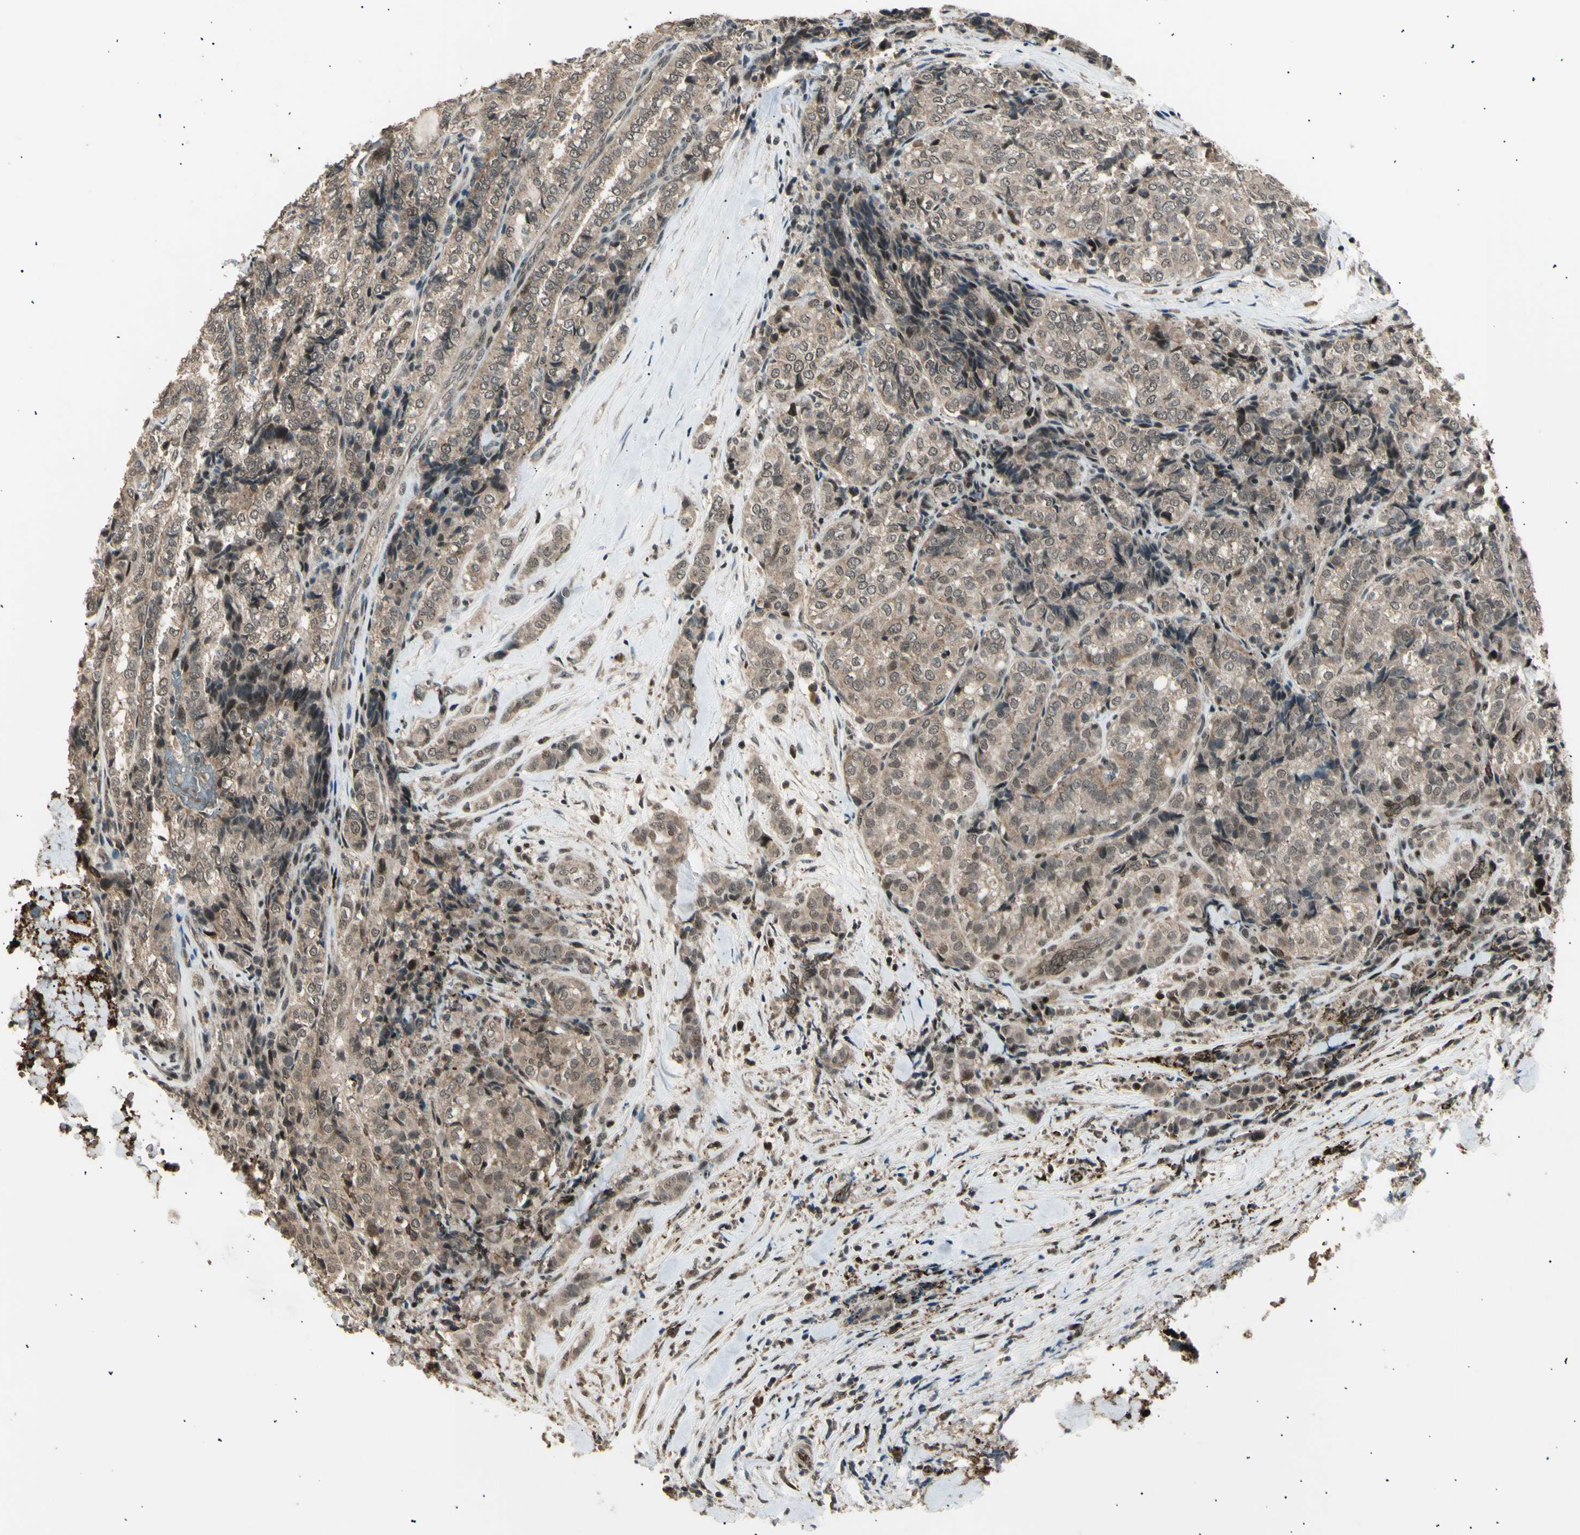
{"staining": {"intensity": "weak", "quantity": ">75%", "location": "cytoplasmic/membranous,nuclear"}, "tissue": "thyroid cancer", "cell_type": "Tumor cells", "image_type": "cancer", "snomed": [{"axis": "morphology", "description": "Normal tissue, NOS"}, {"axis": "morphology", "description": "Papillary adenocarcinoma, NOS"}, {"axis": "topography", "description": "Thyroid gland"}], "caption": "Immunohistochemical staining of thyroid papillary adenocarcinoma displays low levels of weak cytoplasmic/membranous and nuclear protein staining in about >75% of tumor cells. (brown staining indicates protein expression, while blue staining denotes nuclei).", "gene": "NUAK2", "patient": {"sex": "female", "age": 30}}